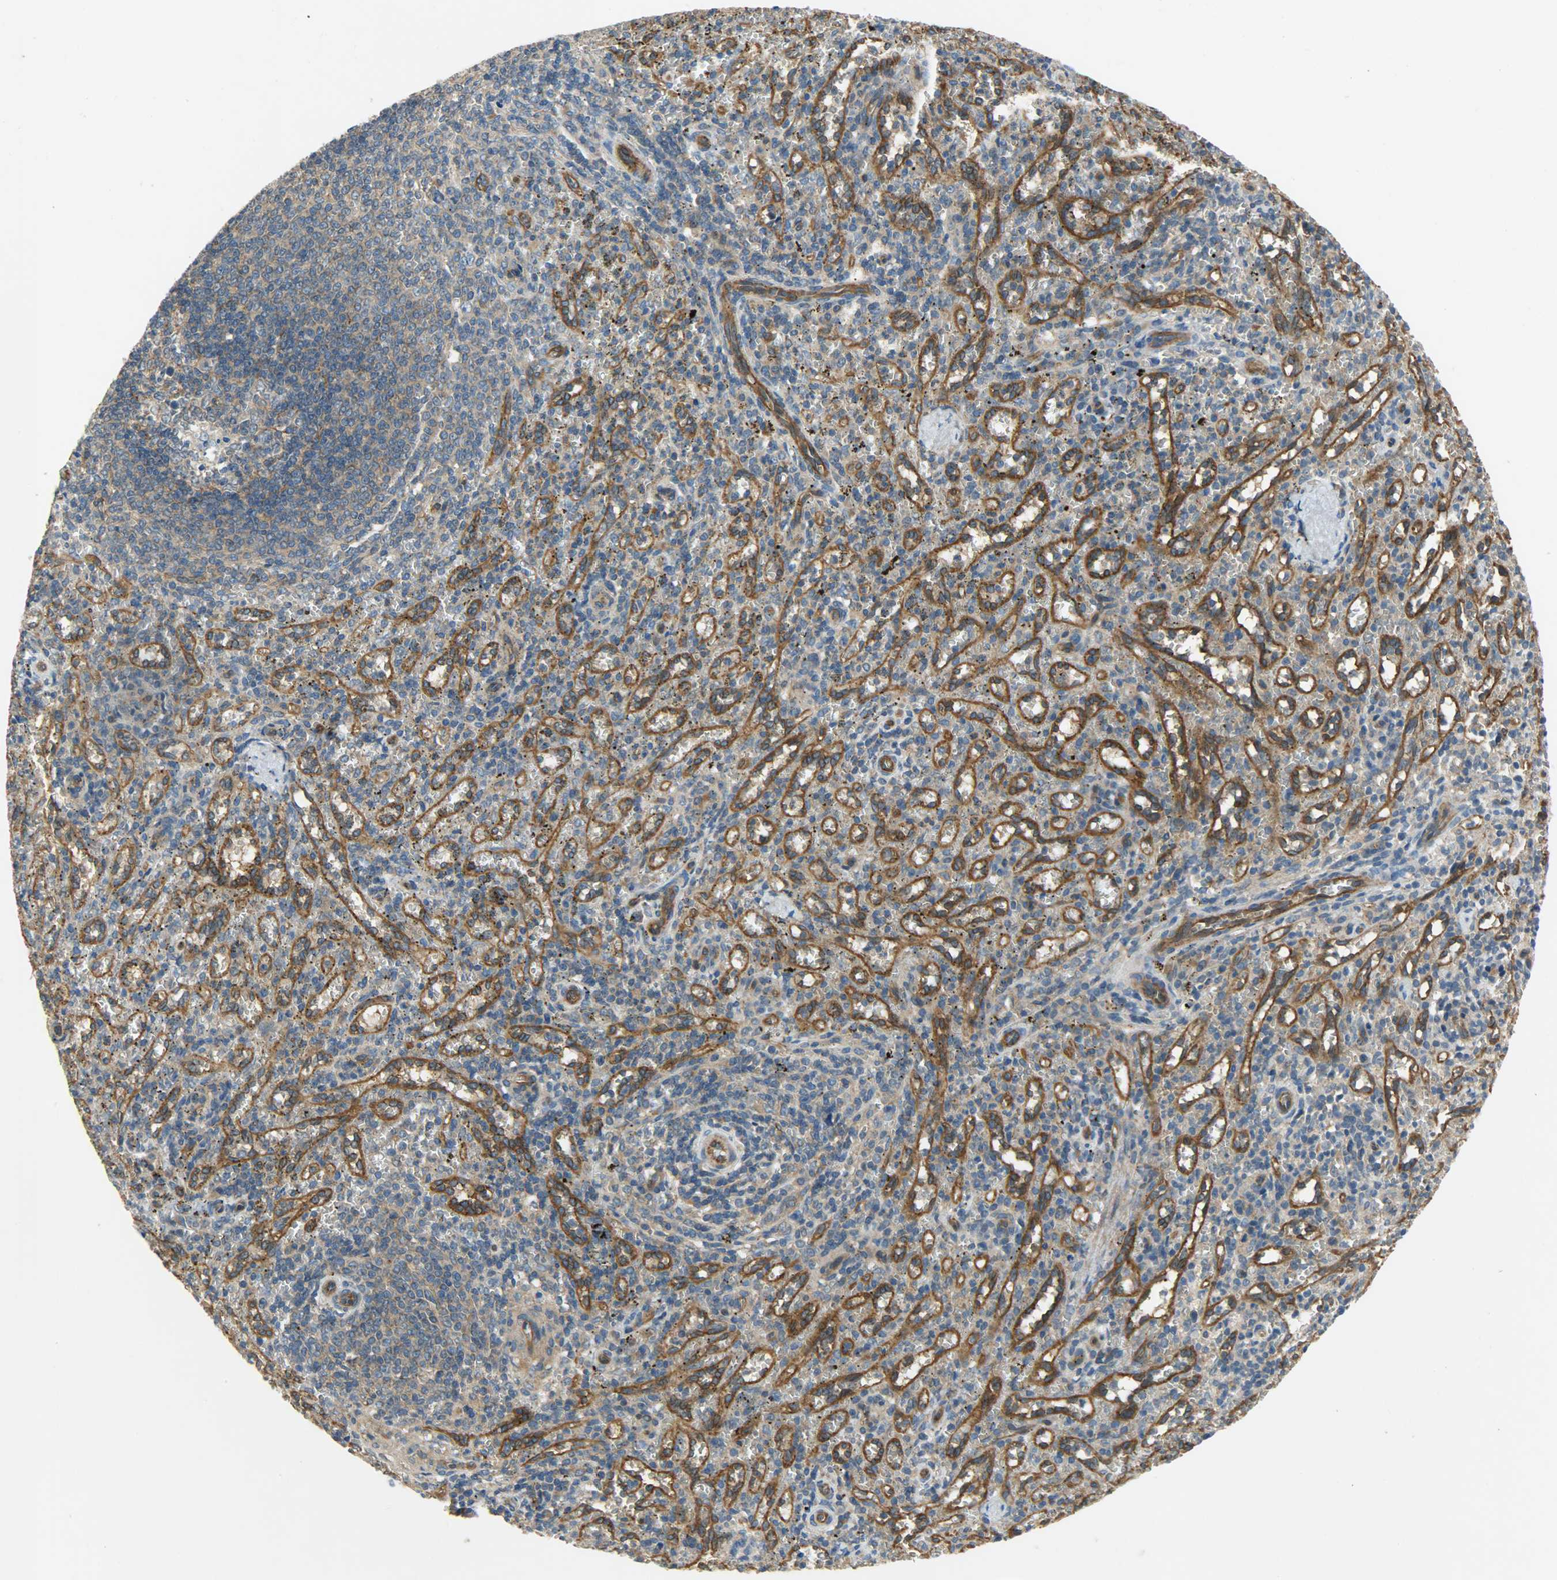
{"staining": {"intensity": "weak", "quantity": "<25%", "location": "cytoplasmic/membranous"}, "tissue": "spleen", "cell_type": "Cells in red pulp", "image_type": "normal", "snomed": [{"axis": "morphology", "description": "Normal tissue, NOS"}, {"axis": "topography", "description": "Spleen"}], "caption": "Immunohistochemical staining of unremarkable spleen reveals no significant expression in cells in red pulp.", "gene": "KIAA1217", "patient": {"sex": "female", "age": 10}}